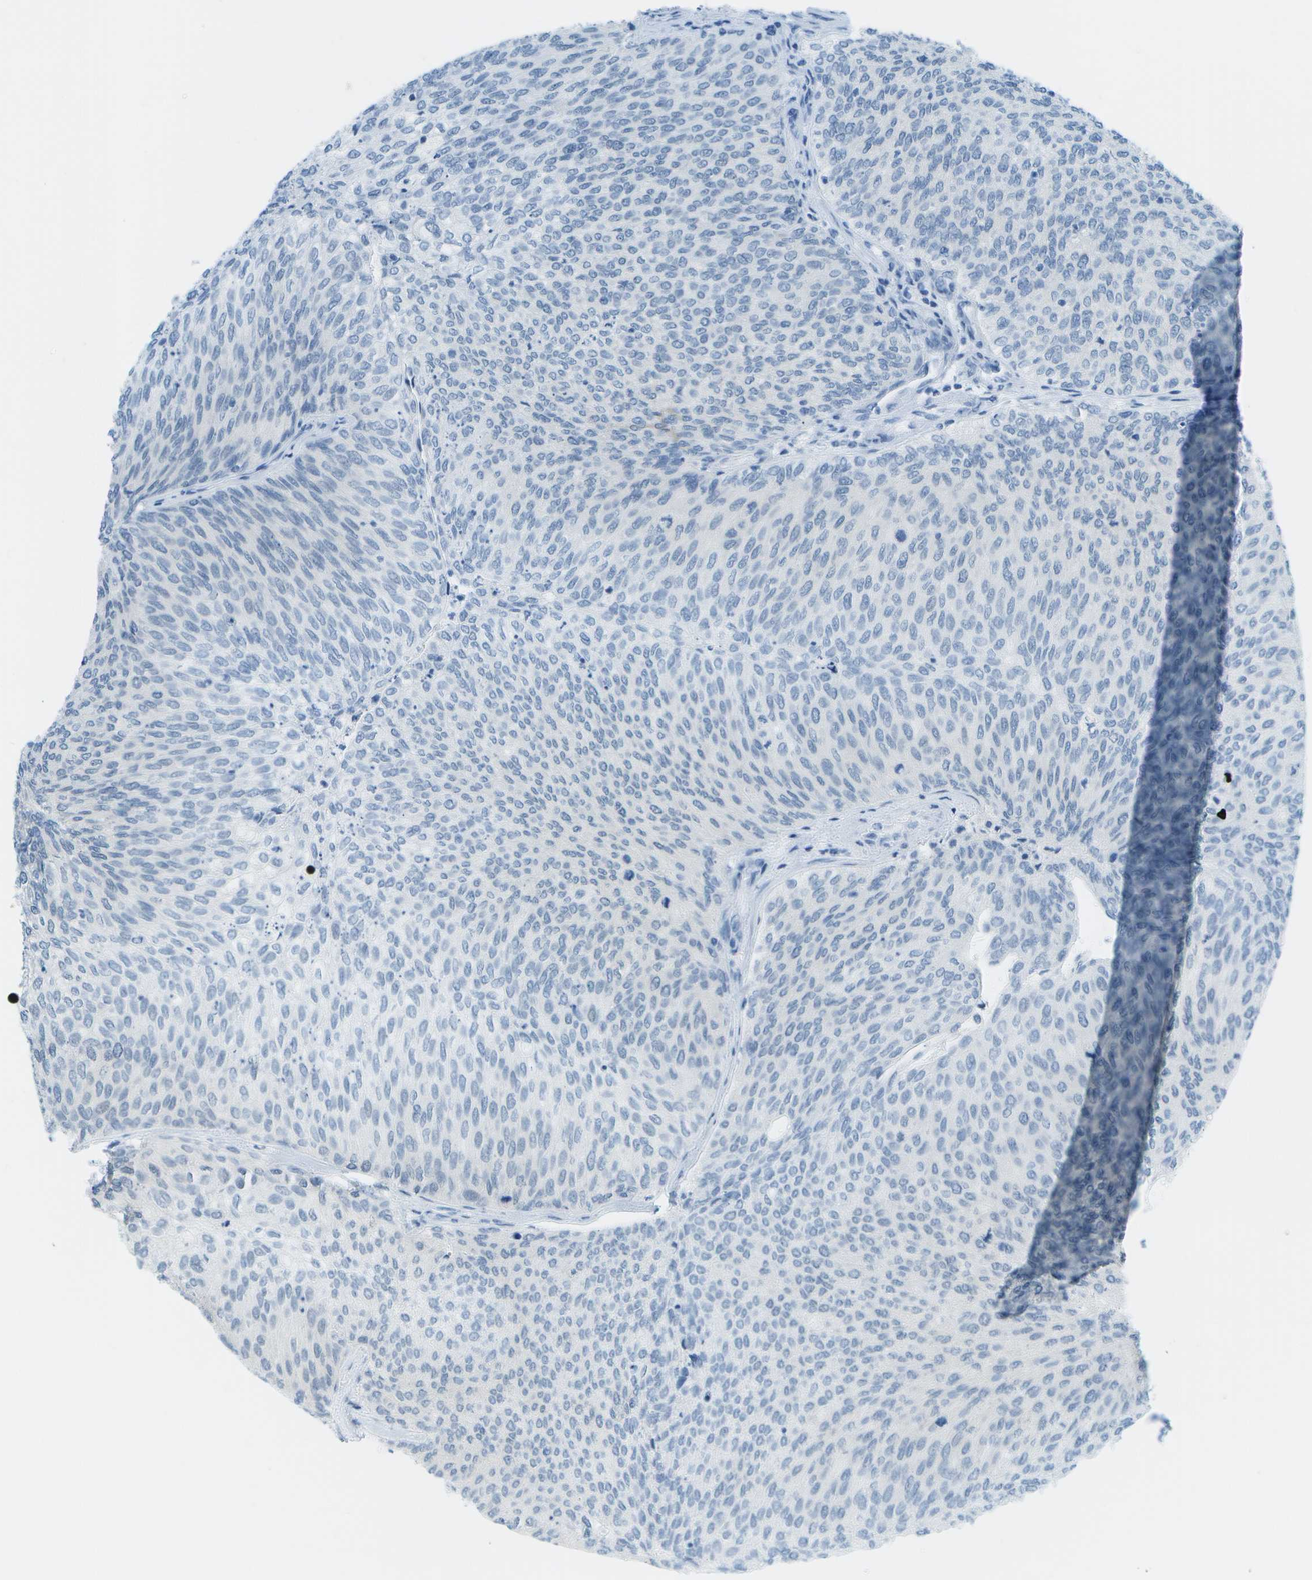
{"staining": {"intensity": "negative", "quantity": "none", "location": "none"}, "tissue": "urothelial cancer", "cell_type": "Tumor cells", "image_type": "cancer", "snomed": [{"axis": "morphology", "description": "Urothelial carcinoma, Low grade"}, {"axis": "topography", "description": "Urinary bladder"}], "caption": "Immunohistochemistry image of neoplastic tissue: human low-grade urothelial carcinoma stained with DAB shows no significant protein positivity in tumor cells.", "gene": "NEK11", "patient": {"sex": "female", "age": 79}}